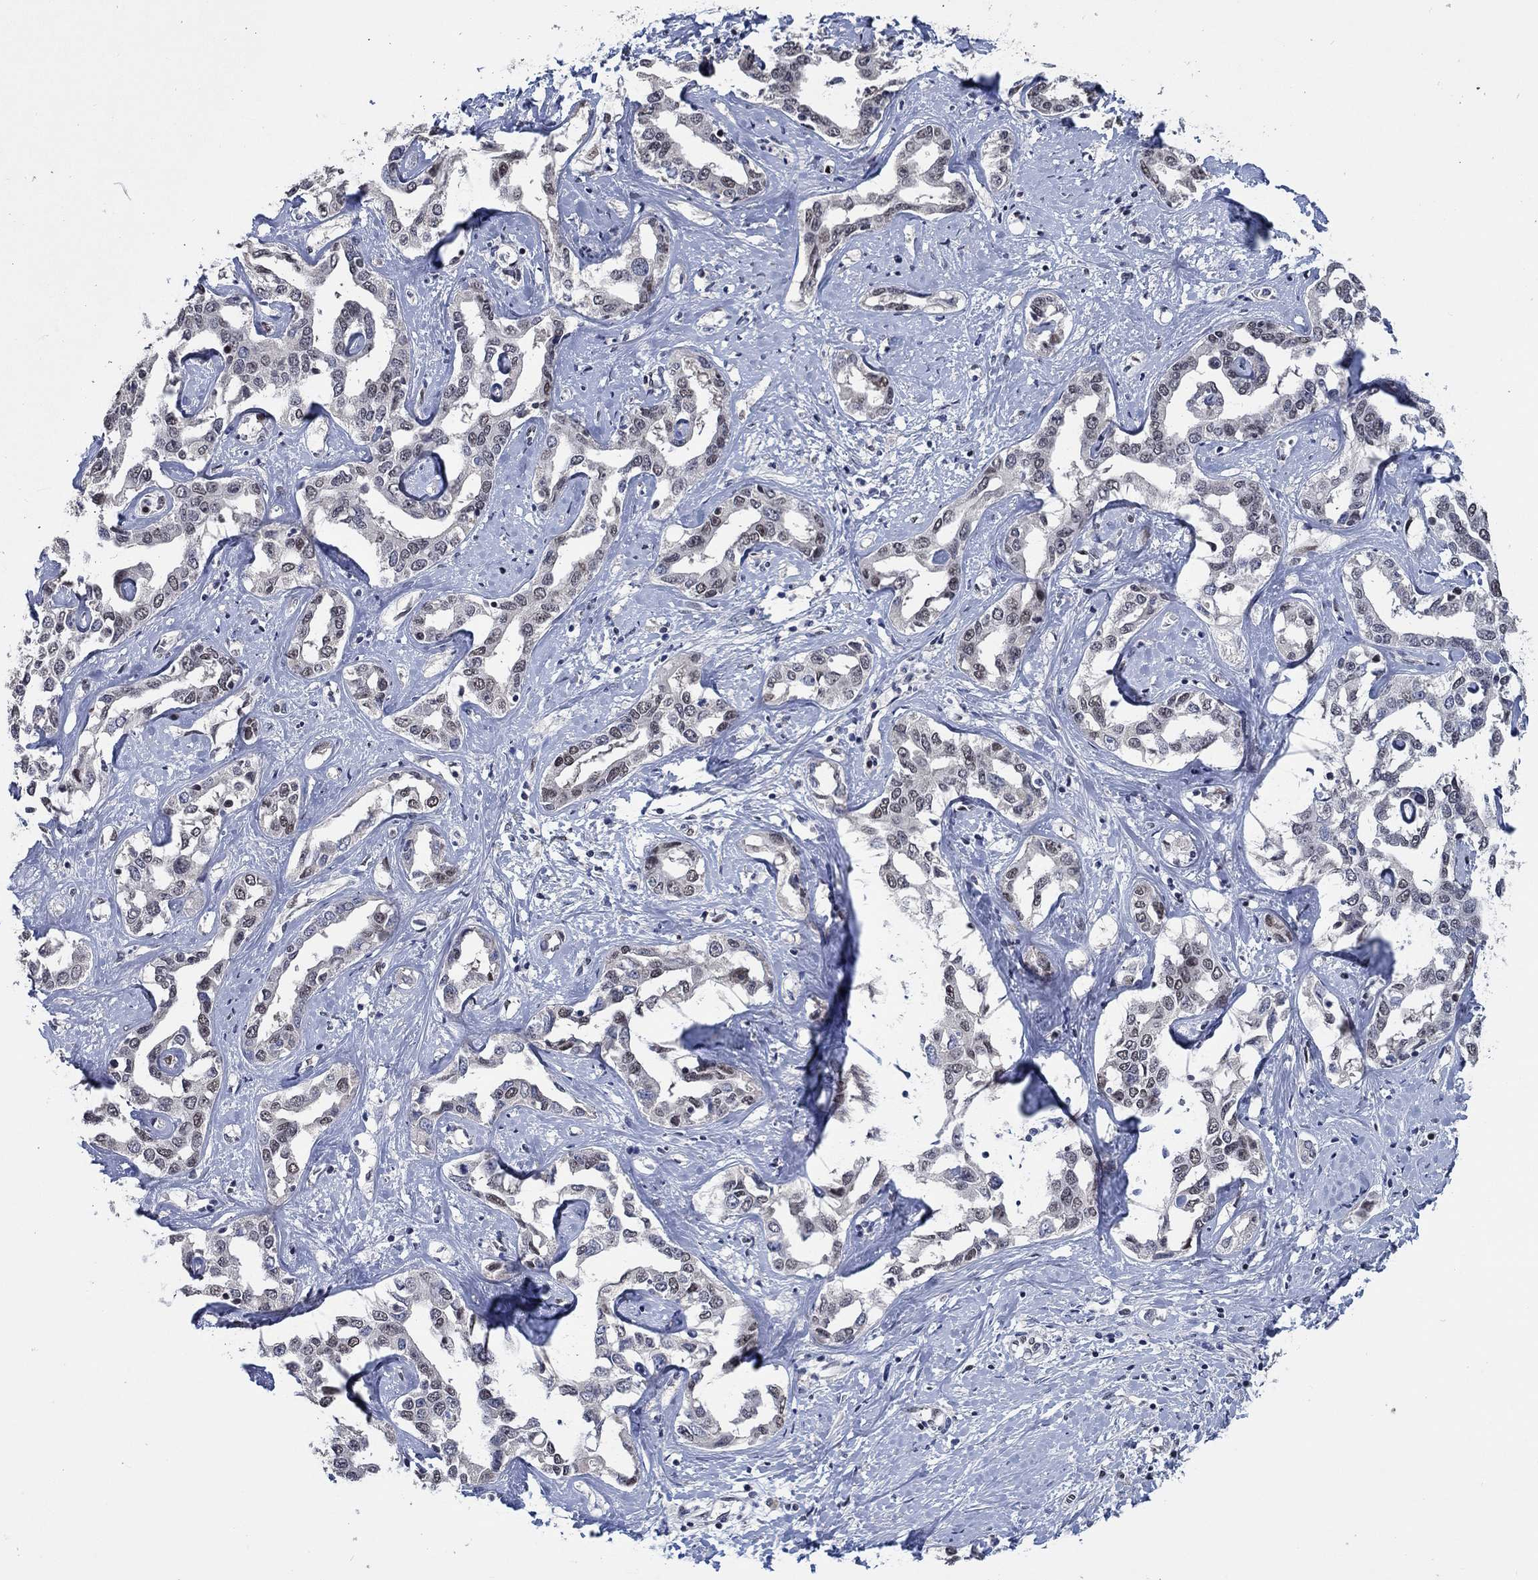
{"staining": {"intensity": "negative", "quantity": "none", "location": "none"}, "tissue": "liver cancer", "cell_type": "Tumor cells", "image_type": "cancer", "snomed": [{"axis": "morphology", "description": "Cholangiocarcinoma"}, {"axis": "topography", "description": "Liver"}], "caption": "Tumor cells are negative for protein expression in human liver cancer. Nuclei are stained in blue.", "gene": "HTN1", "patient": {"sex": "male", "age": 59}}